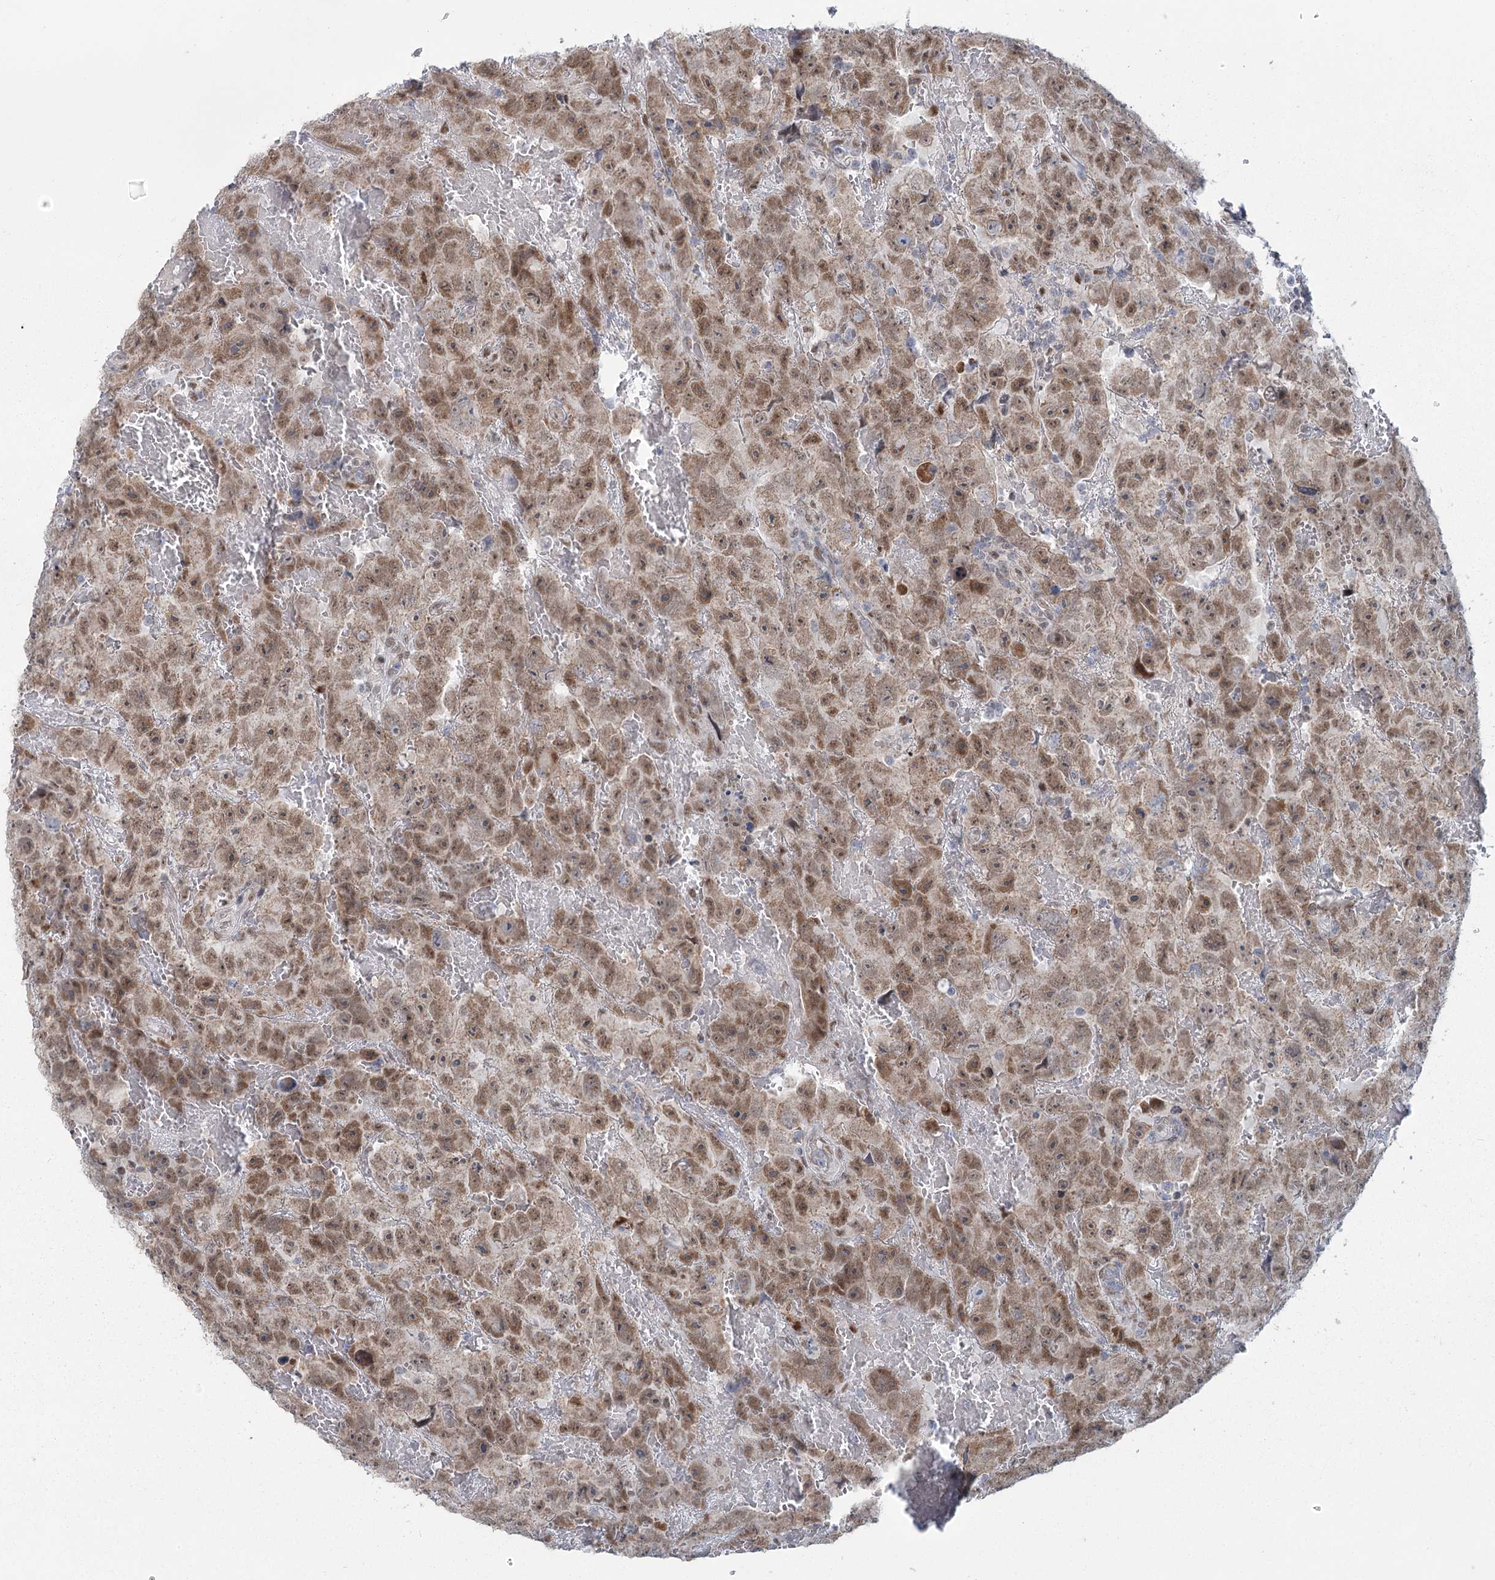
{"staining": {"intensity": "moderate", "quantity": ">75%", "location": "nuclear"}, "tissue": "testis cancer", "cell_type": "Tumor cells", "image_type": "cancer", "snomed": [{"axis": "morphology", "description": "Carcinoma, Embryonal, NOS"}, {"axis": "topography", "description": "Testis"}], "caption": "Immunohistochemical staining of human testis cancer exhibits medium levels of moderate nuclear expression in approximately >75% of tumor cells.", "gene": "MTG1", "patient": {"sex": "male", "age": 45}}